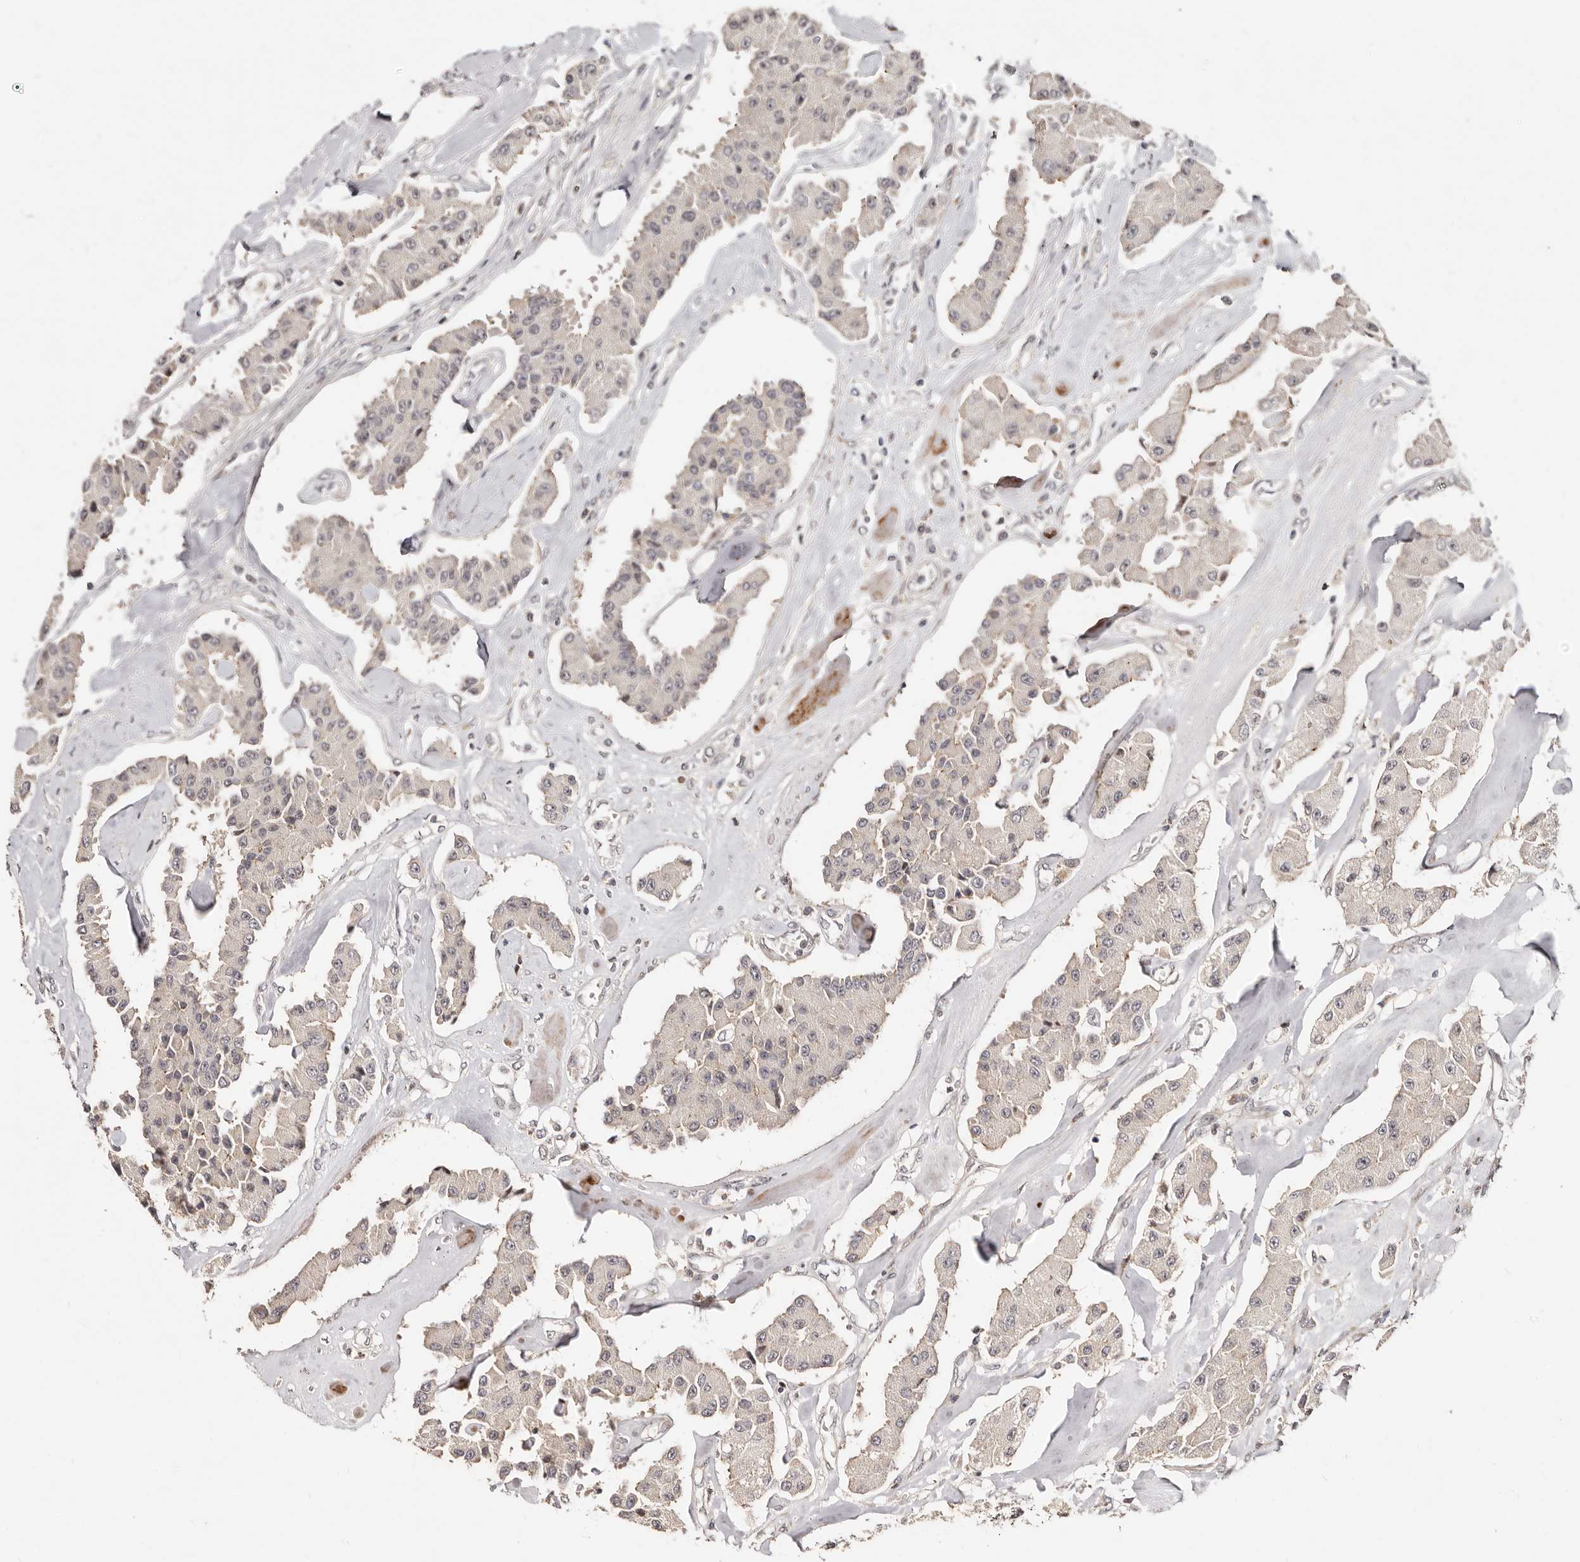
{"staining": {"intensity": "negative", "quantity": "none", "location": "none"}, "tissue": "carcinoid", "cell_type": "Tumor cells", "image_type": "cancer", "snomed": [{"axis": "morphology", "description": "Carcinoid, malignant, NOS"}, {"axis": "topography", "description": "Pancreas"}], "caption": "Tumor cells are negative for brown protein staining in carcinoid.", "gene": "SRCAP", "patient": {"sex": "male", "age": 41}}